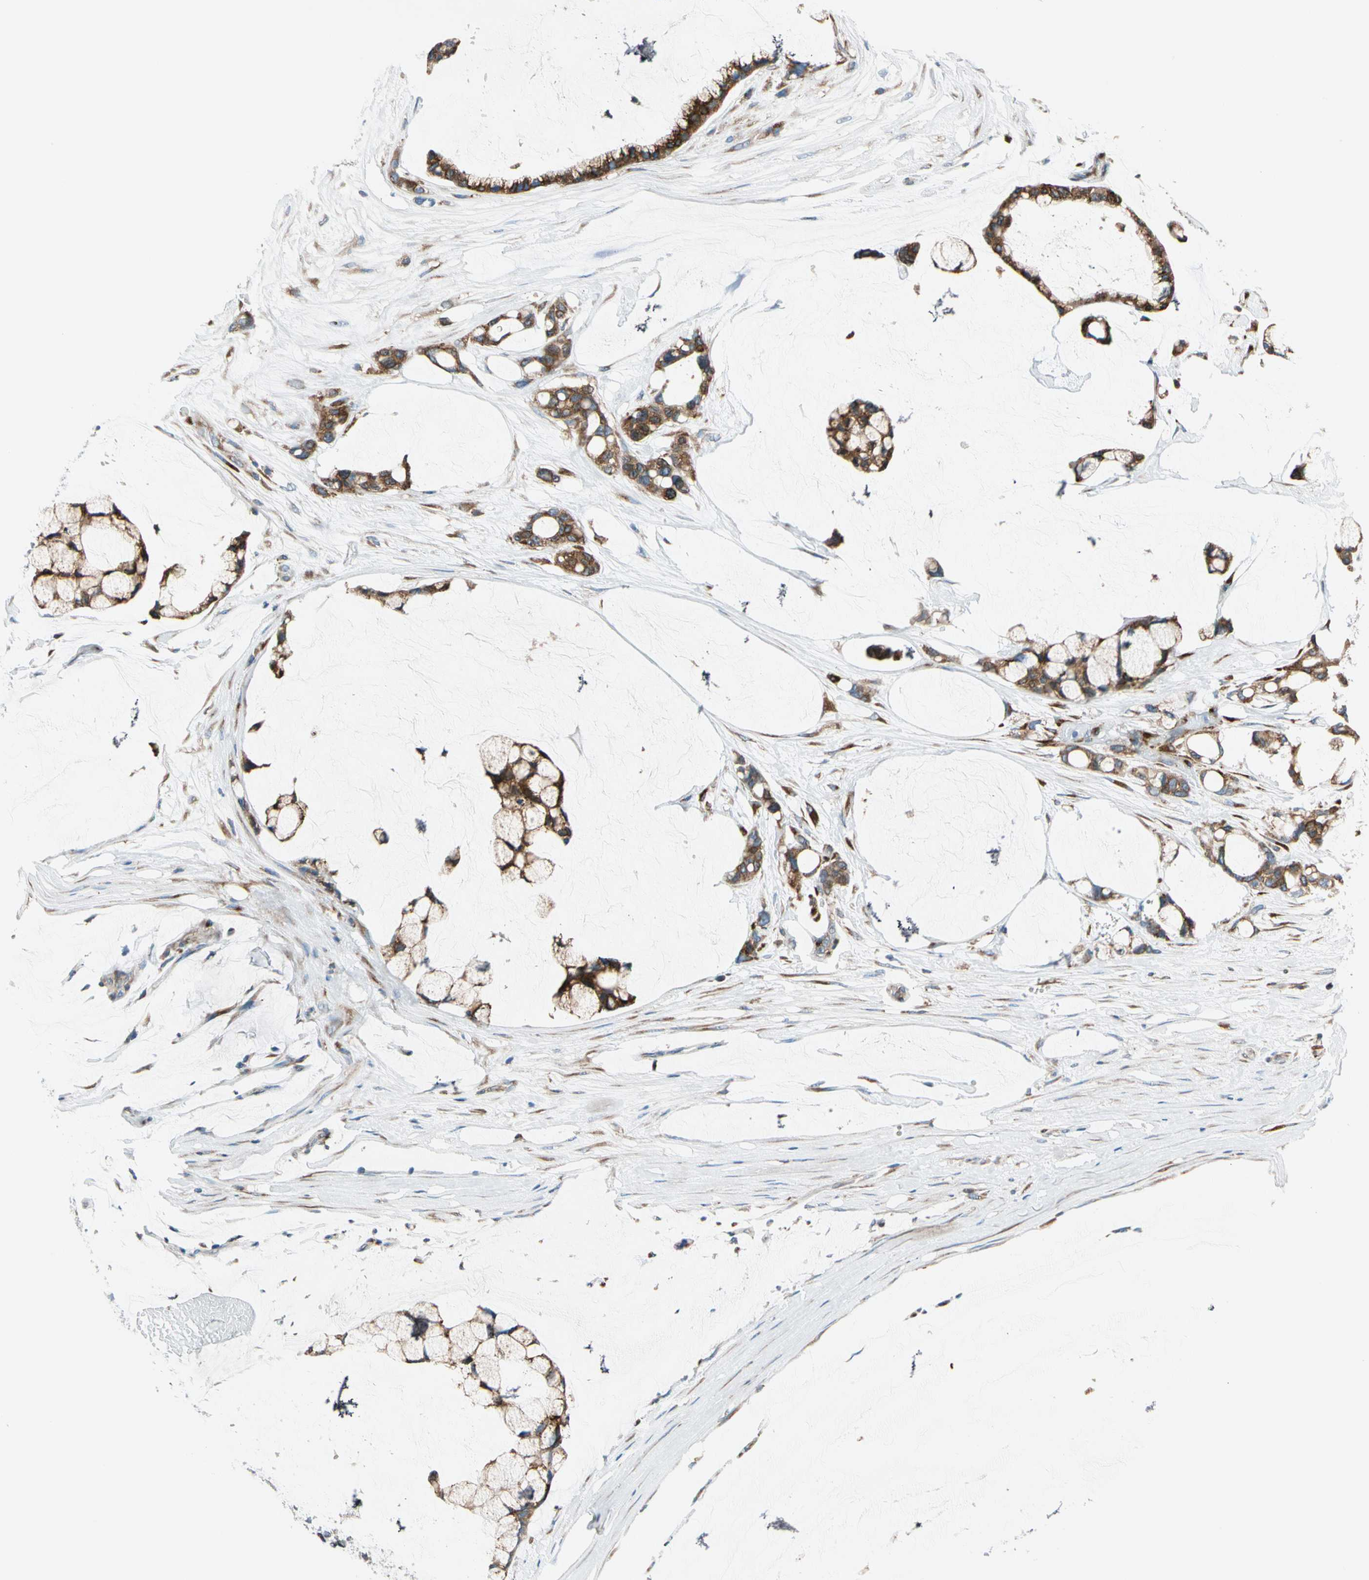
{"staining": {"intensity": "strong", "quantity": ">75%", "location": "cytoplasmic/membranous"}, "tissue": "ovarian cancer", "cell_type": "Tumor cells", "image_type": "cancer", "snomed": [{"axis": "morphology", "description": "Cystadenocarcinoma, mucinous, NOS"}, {"axis": "topography", "description": "Ovary"}], "caption": "Ovarian cancer (mucinous cystadenocarcinoma) tissue displays strong cytoplasmic/membranous expression in about >75% of tumor cells", "gene": "NUCB1", "patient": {"sex": "female", "age": 39}}